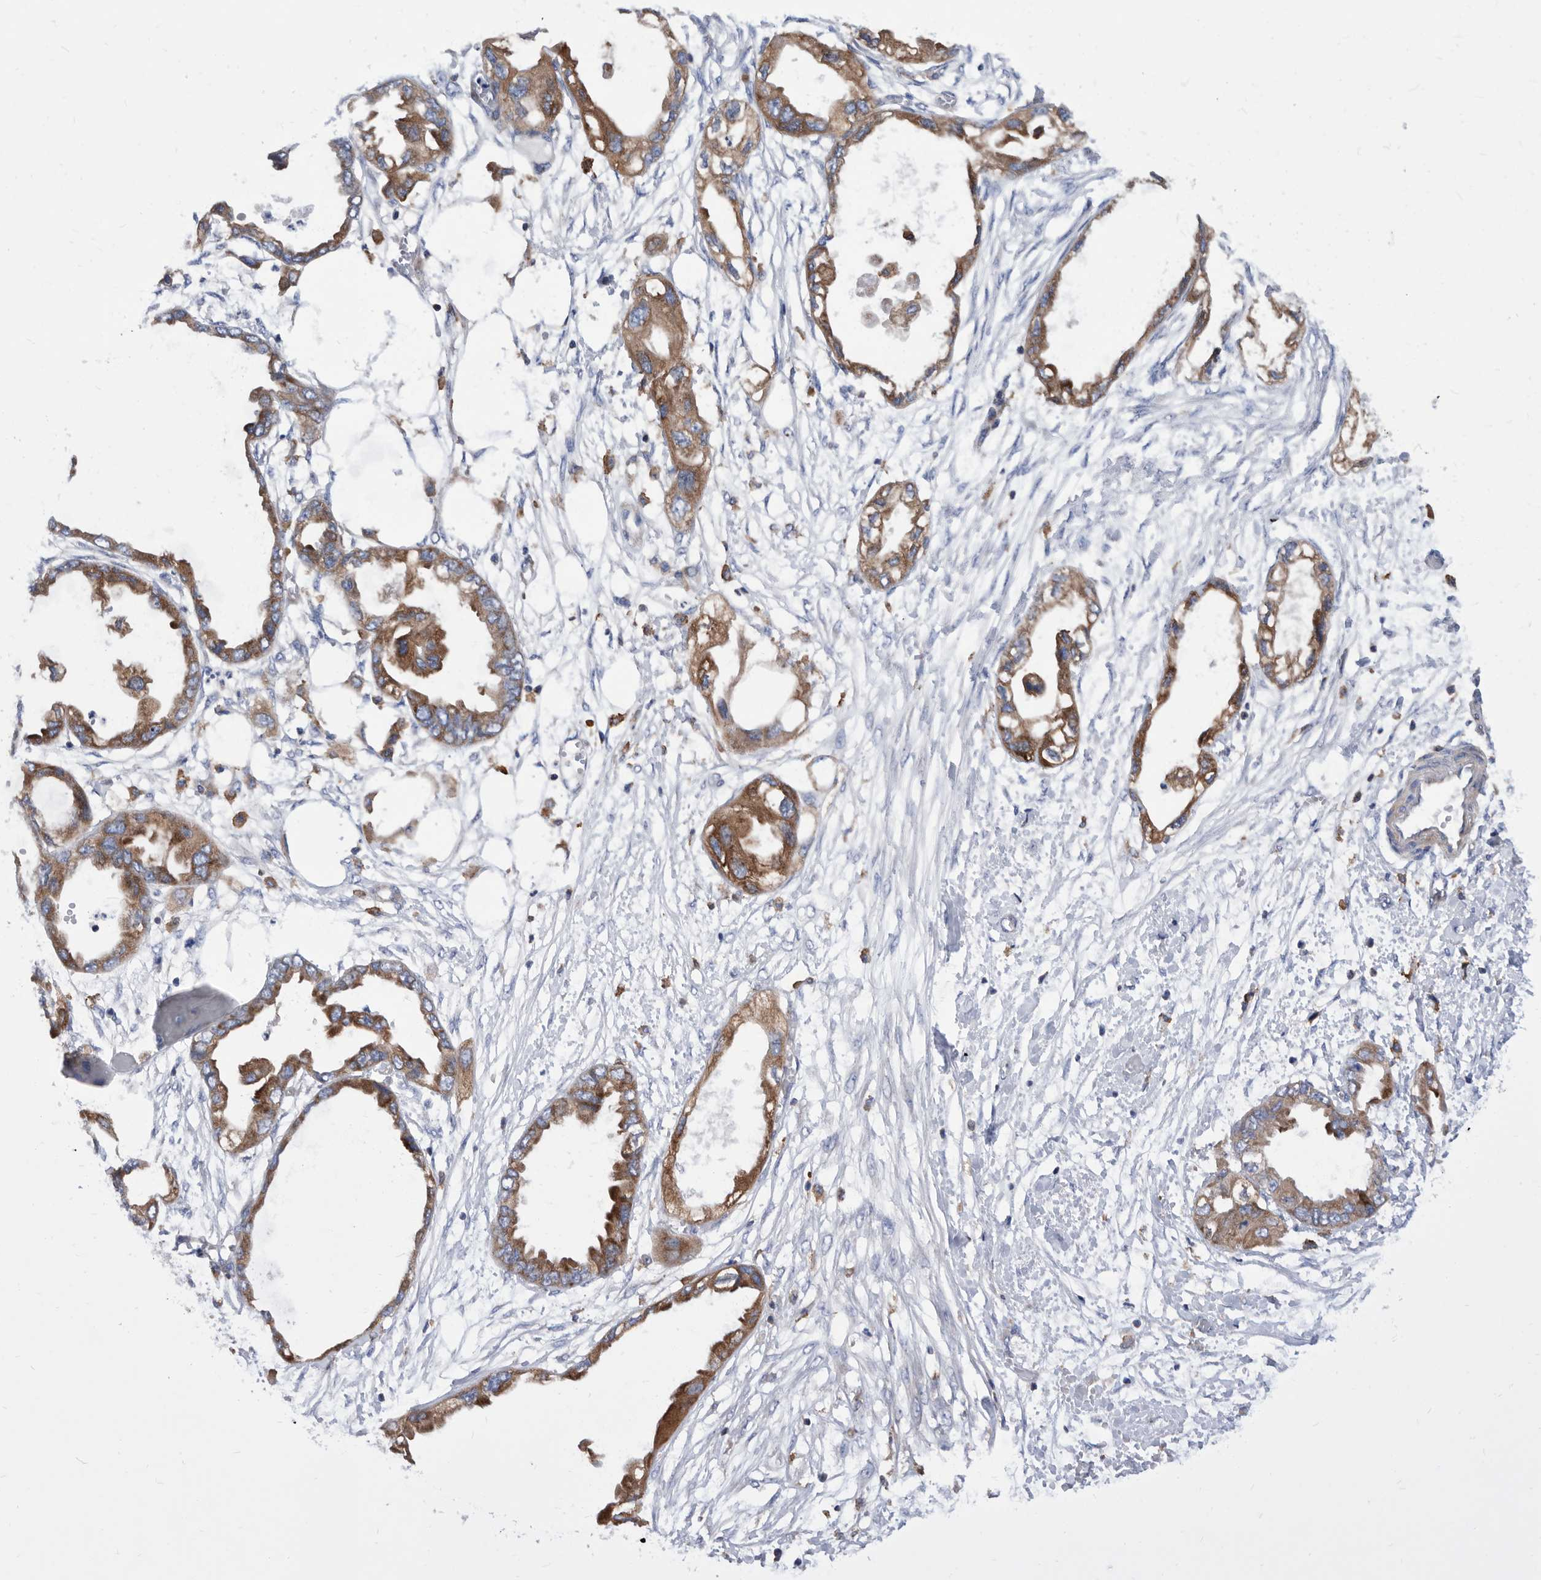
{"staining": {"intensity": "moderate", "quantity": ">75%", "location": "cytoplasmic/membranous"}, "tissue": "endometrial cancer", "cell_type": "Tumor cells", "image_type": "cancer", "snomed": [{"axis": "morphology", "description": "Adenocarcinoma, NOS"}, {"axis": "morphology", "description": "Adenocarcinoma, metastatic, NOS"}, {"axis": "topography", "description": "Adipose tissue"}, {"axis": "topography", "description": "Endometrium"}], "caption": "Metastatic adenocarcinoma (endometrial) tissue exhibits moderate cytoplasmic/membranous staining in approximately >75% of tumor cells, visualized by immunohistochemistry.", "gene": "SMG7", "patient": {"sex": "female", "age": 67}}